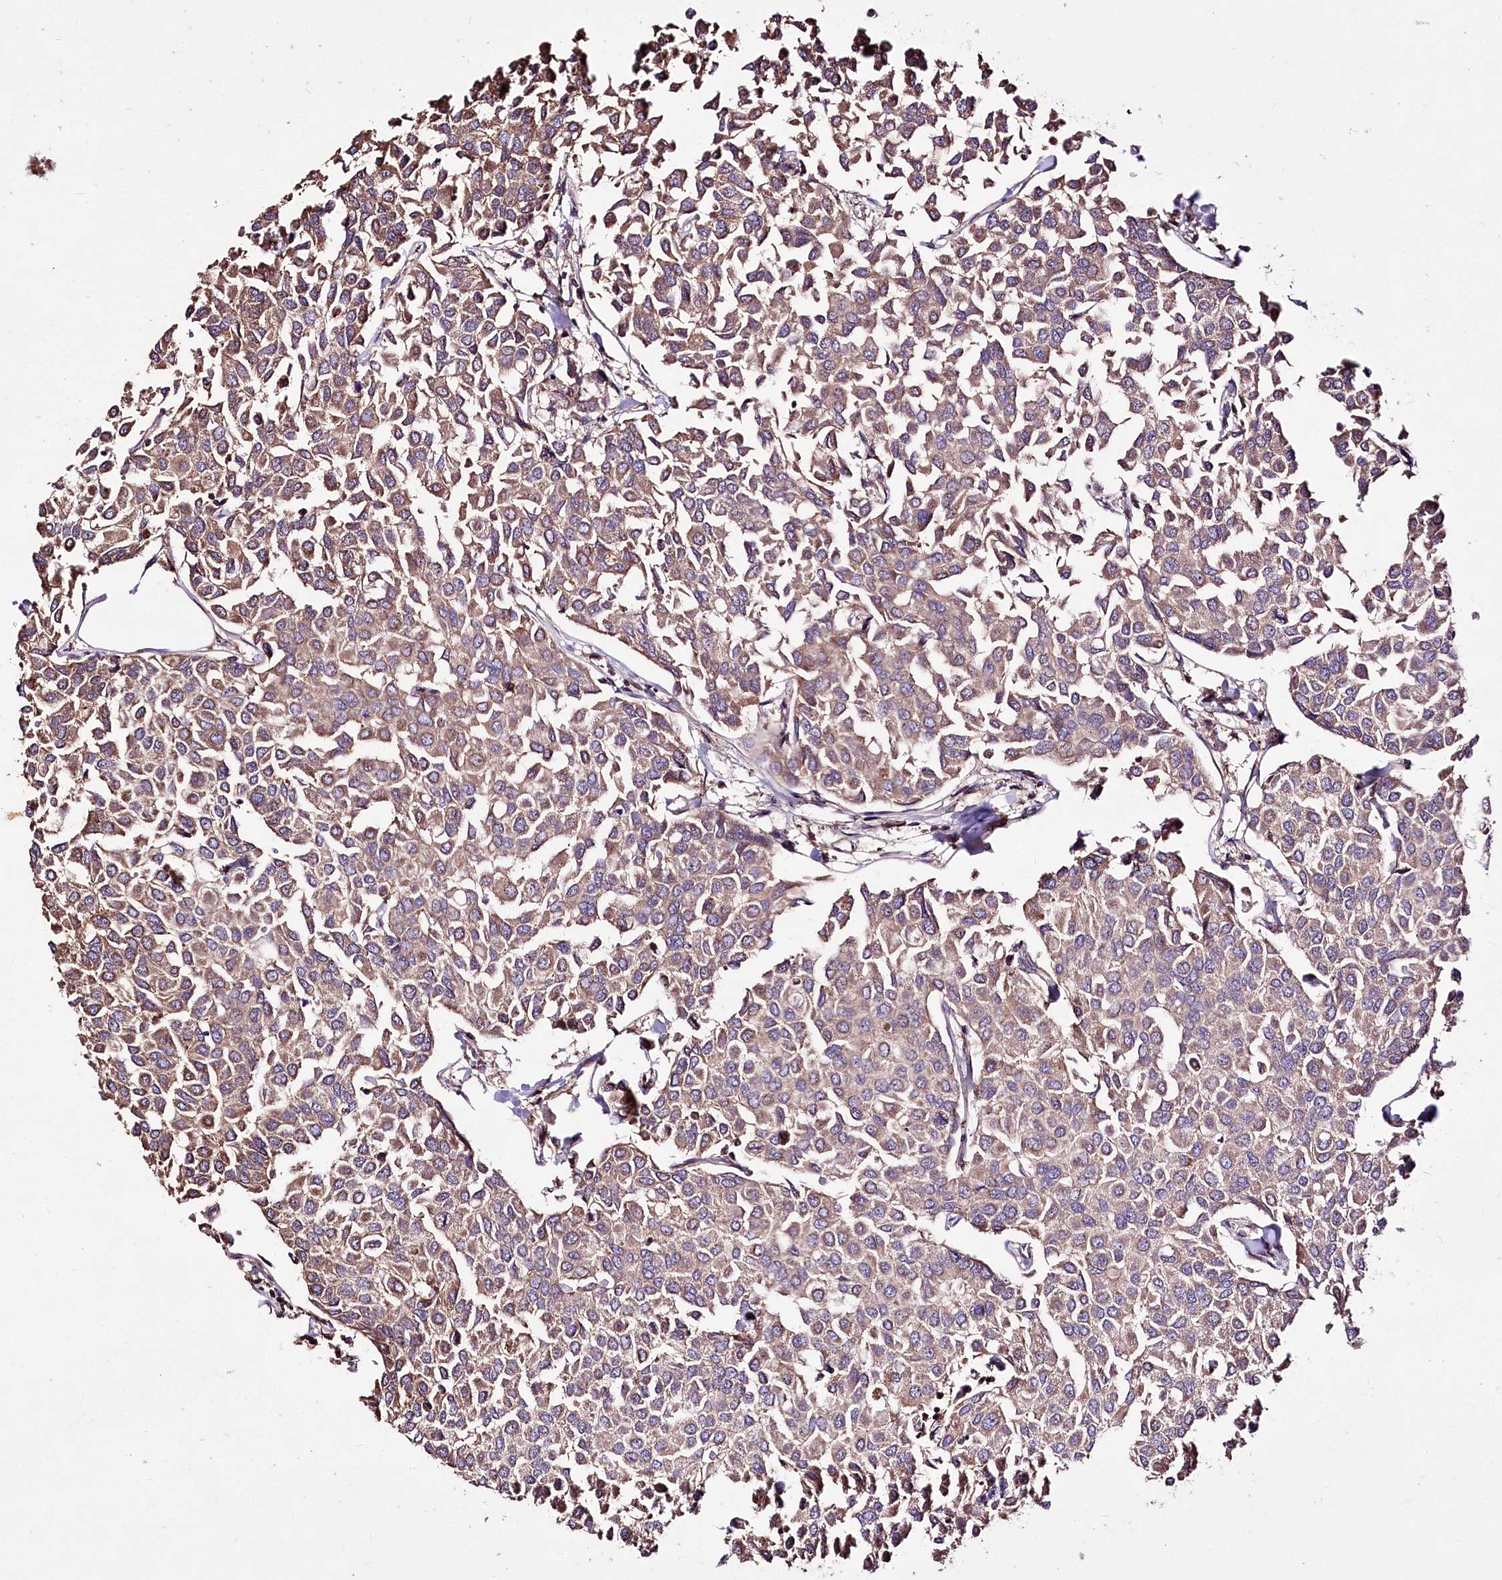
{"staining": {"intensity": "moderate", "quantity": "25%-75%", "location": "cytoplasmic/membranous"}, "tissue": "breast cancer", "cell_type": "Tumor cells", "image_type": "cancer", "snomed": [{"axis": "morphology", "description": "Duct carcinoma"}, {"axis": "topography", "description": "Breast"}], "caption": "About 25%-75% of tumor cells in breast intraductal carcinoma display moderate cytoplasmic/membranous protein positivity as visualized by brown immunohistochemical staining.", "gene": "WWC1", "patient": {"sex": "female", "age": 55}}